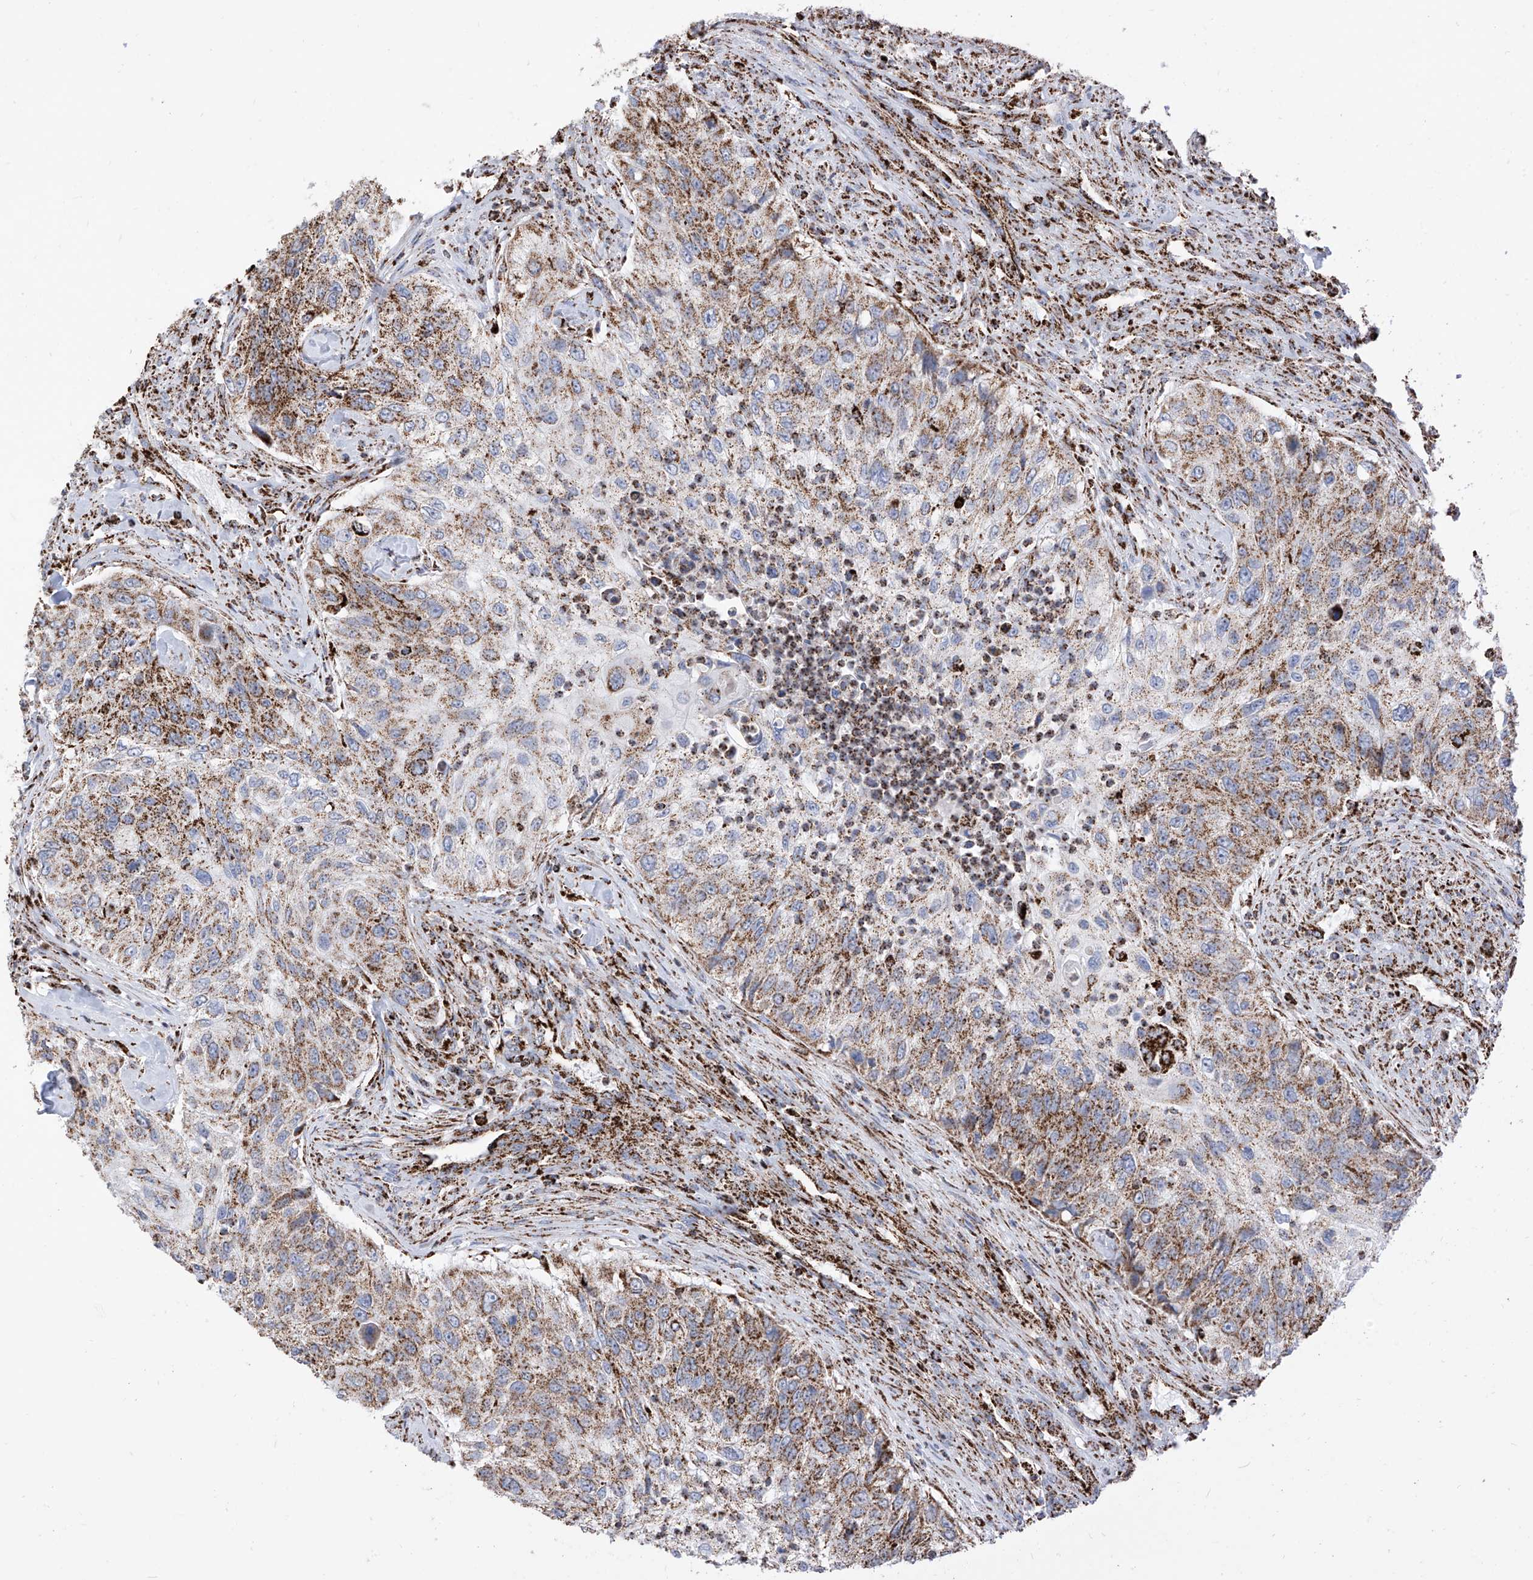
{"staining": {"intensity": "strong", "quantity": "25%-75%", "location": "cytoplasmic/membranous"}, "tissue": "urothelial cancer", "cell_type": "Tumor cells", "image_type": "cancer", "snomed": [{"axis": "morphology", "description": "Urothelial carcinoma, High grade"}, {"axis": "topography", "description": "Urinary bladder"}], "caption": "Immunohistochemical staining of human urothelial cancer displays high levels of strong cytoplasmic/membranous expression in about 25%-75% of tumor cells.", "gene": "COX5B", "patient": {"sex": "female", "age": 60}}